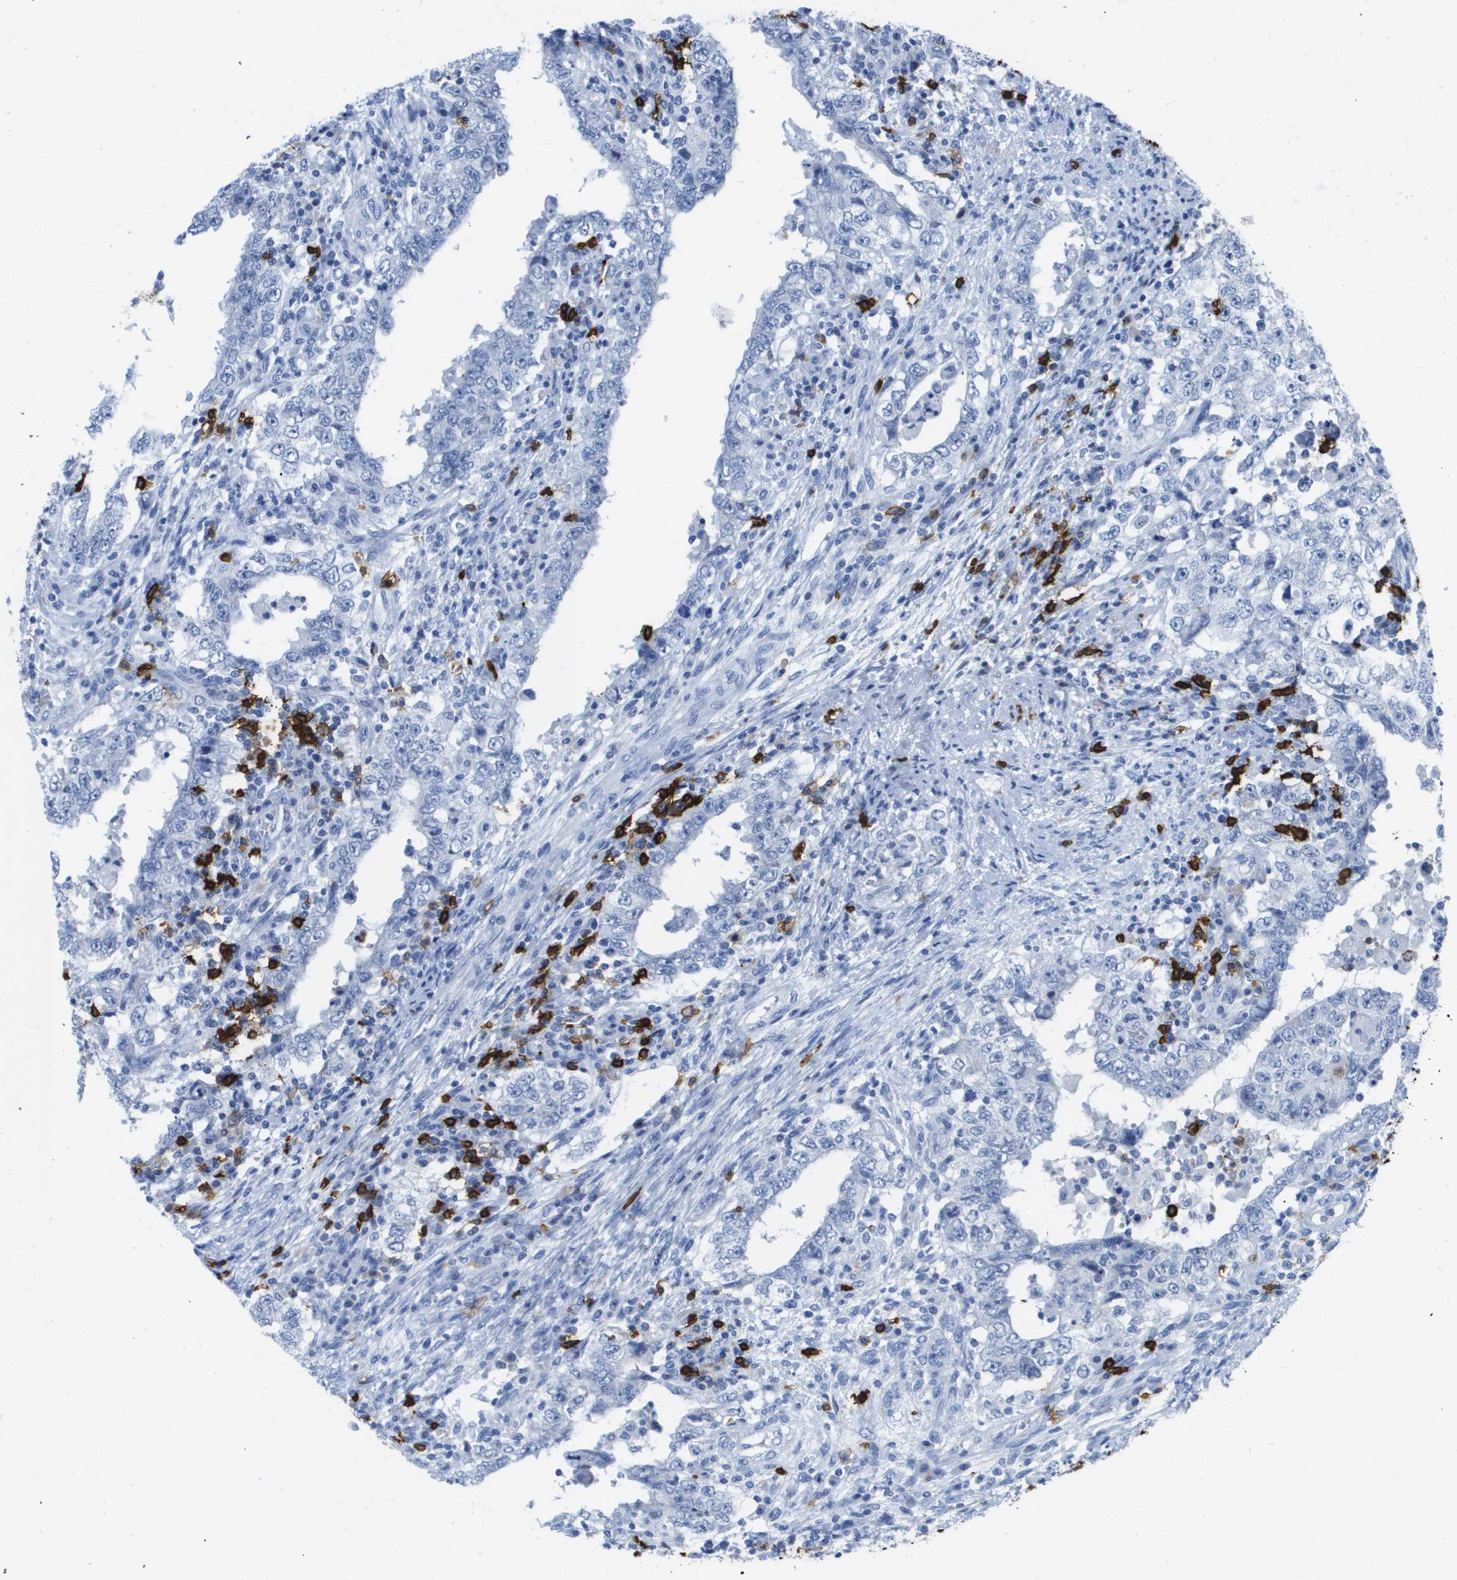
{"staining": {"intensity": "negative", "quantity": "none", "location": "none"}, "tissue": "testis cancer", "cell_type": "Tumor cells", "image_type": "cancer", "snomed": [{"axis": "morphology", "description": "Carcinoma, Embryonal, NOS"}, {"axis": "topography", "description": "Testis"}], "caption": "IHC micrograph of neoplastic tissue: embryonal carcinoma (testis) stained with DAB (3,3'-diaminobenzidine) exhibits no significant protein staining in tumor cells.", "gene": "MS4A1", "patient": {"sex": "male", "age": 26}}